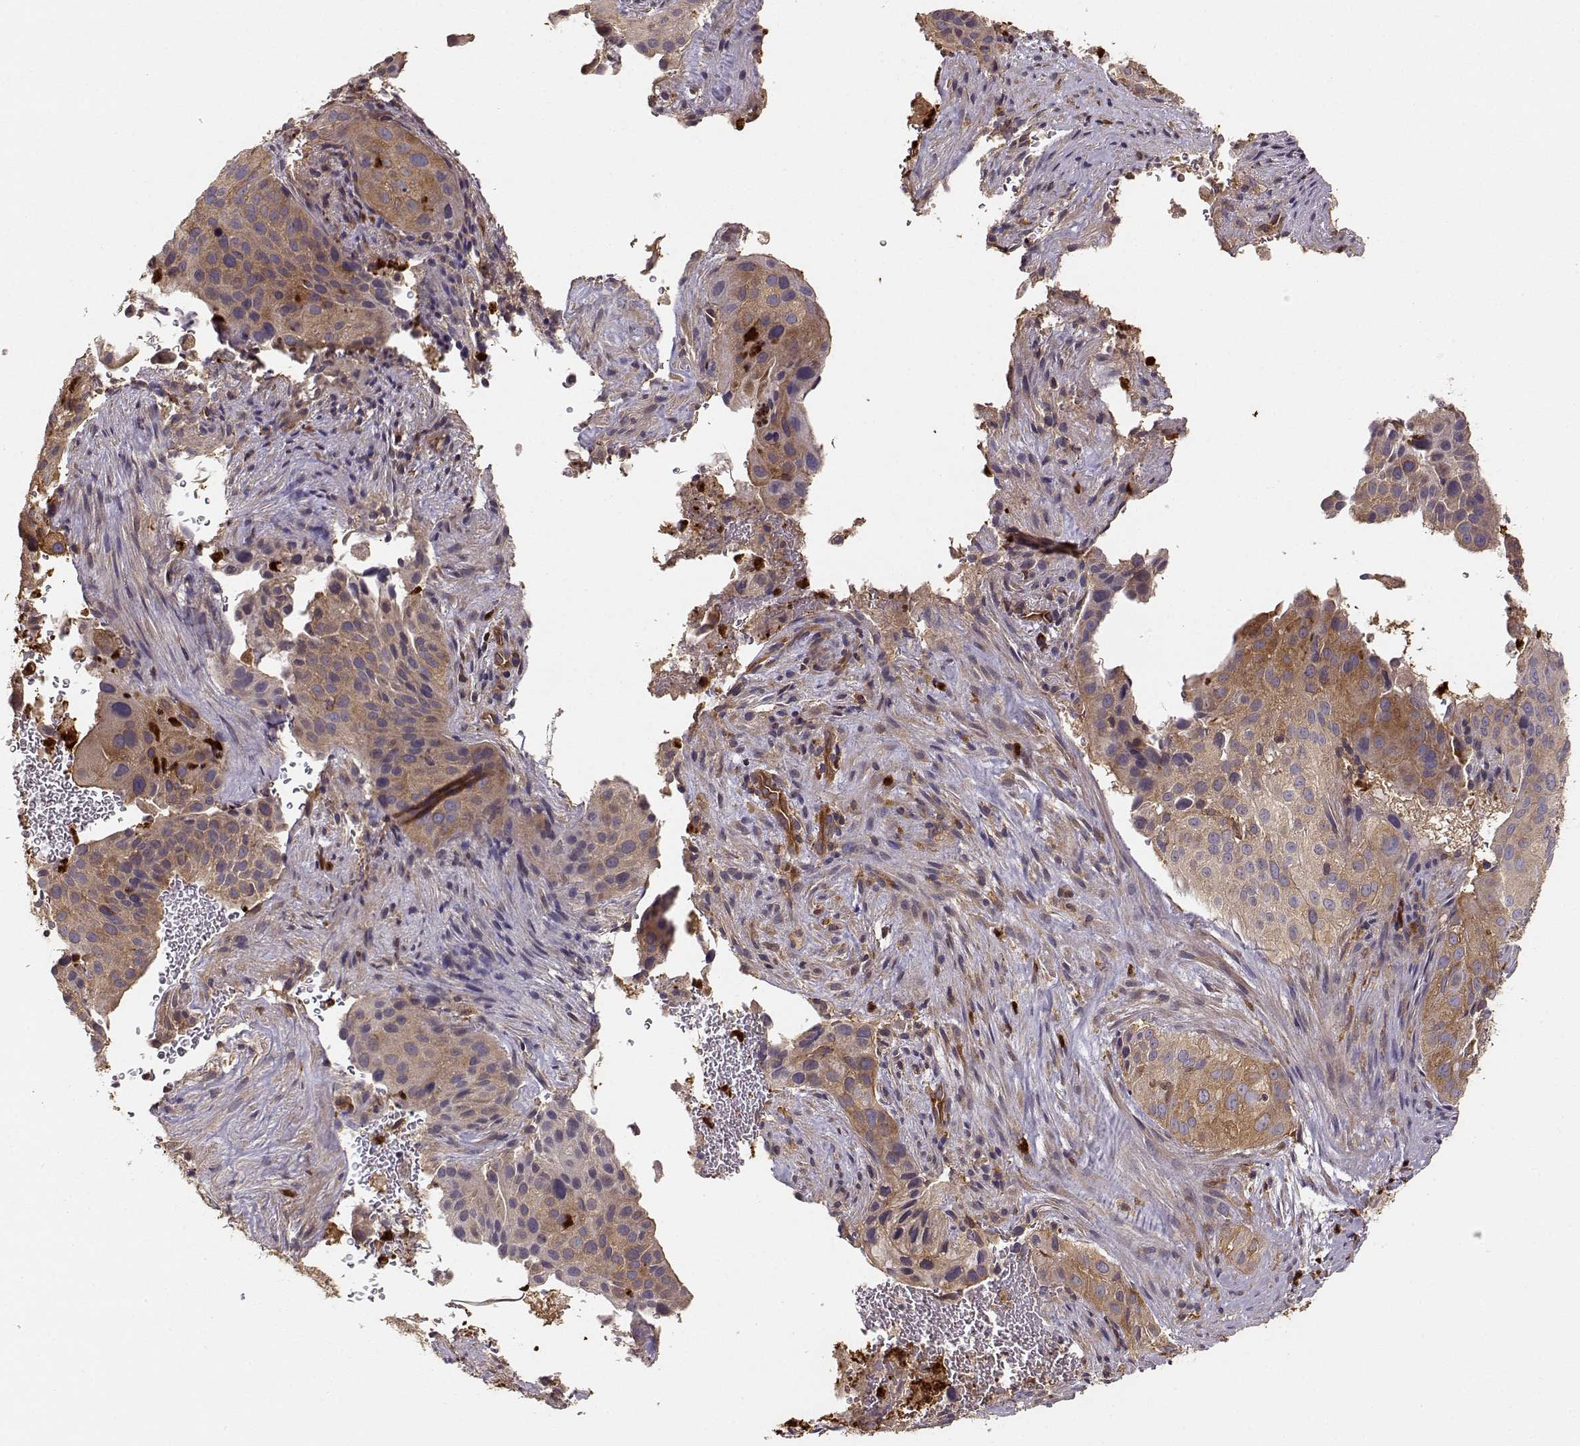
{"staining": {"intensity": "moderate", "quantity": ">75%", "location": "cytoplasmic/membranous"}, "tissue": "cervical cancer", "cell_type": "Tumor cells", "image_type": "cancer", "snomed": [{"axis": "morphology", "description": "Squamous cell carcinoma, NOS"}, {"axis": "topography", "description": "Cervix"}], "caption": "Brown immunohistochemical staining in human cervical cancer demonstrates moderate cytoplasmic/membranous staining in approximately >75% of tumor cells.", "gene": "ARHGEF2", "patient": {"sex": "female", "age": 38}}